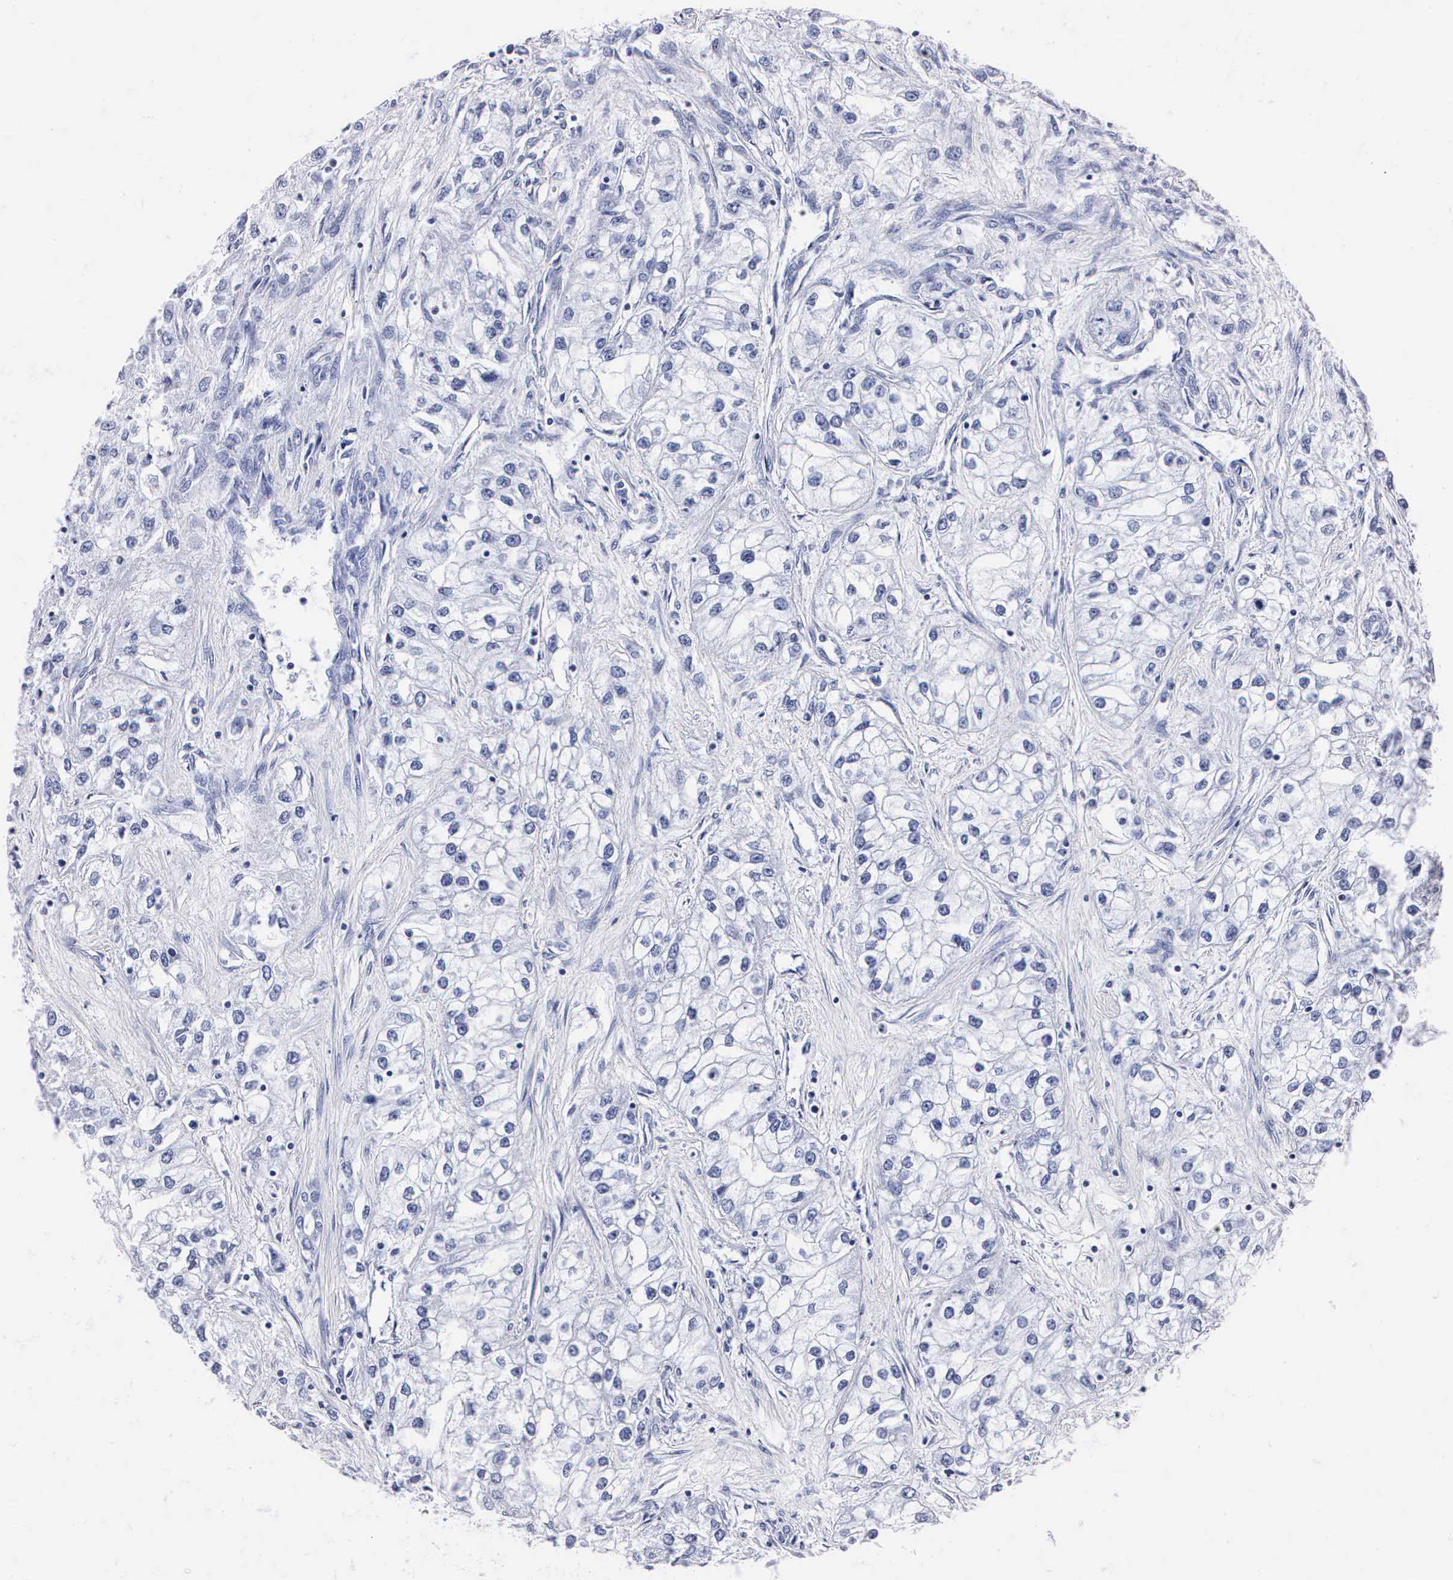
{"staining": {"intensity": "negative", "quantity": "none", "location": "none"}, "tissue": "renal cancer", "cell_type": "Tumor cells", "image_type": "cancer", "snomed": [{"axis": "morphology", "description": "Adenocarcinoma, NOS"}, {"axis": "topography", "description": "Kidney"}], "caption": "An IHC histopathology image of renal cancer (adenocarcinoma) is shown. There is no staining in tumor cells of renal cancer (adenocarcinoma). (Stains: DAB (3,3'-diaminobenzidine) immunohistochemistry (IHC) with hematoxylin counter stain, Microscopy: brightfield microscopy at high magnification).", "gene": "MB", "patient": {"sex": "male", "age": 57}}